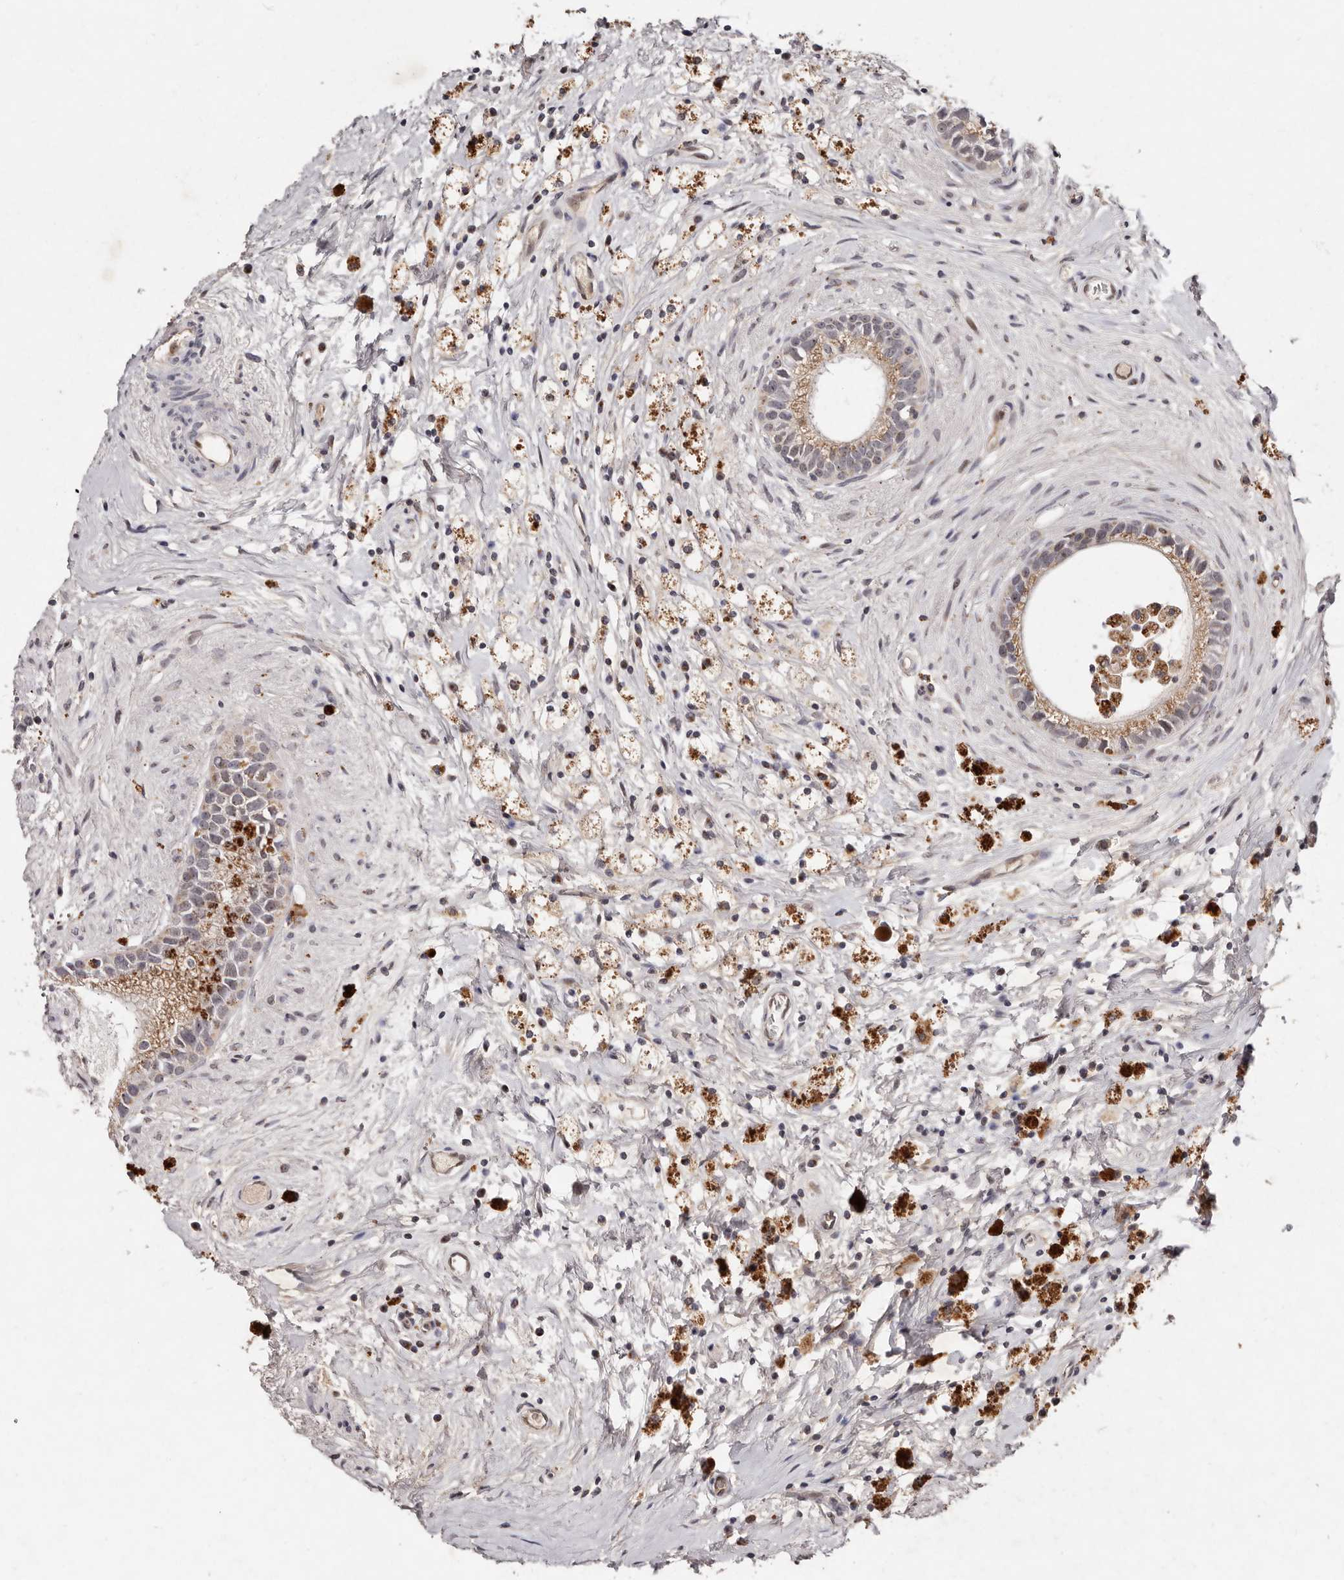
{"staining": {"intensity": "moderate", "quantity": "25%-75%", "location": "cytoplasmic/membranous"}, "tissue": "epididymis", "cell_type": "Glandular cells", "image_type": "normal", "snomed": [{"axis": "morphology", "description": "Normal tissue, NOS"}, {"axis": "topography", "description": "Epididymis"}], "caption": "Immunohistochemistry (IHC) (DAB) staining of normal human epididymis shows moderate cytoplasmic/membranous protein expression in approximately 25%-75% of glandular cells.", "gene": "KLF7", "patient": {"sex": "male", "age": 80}}